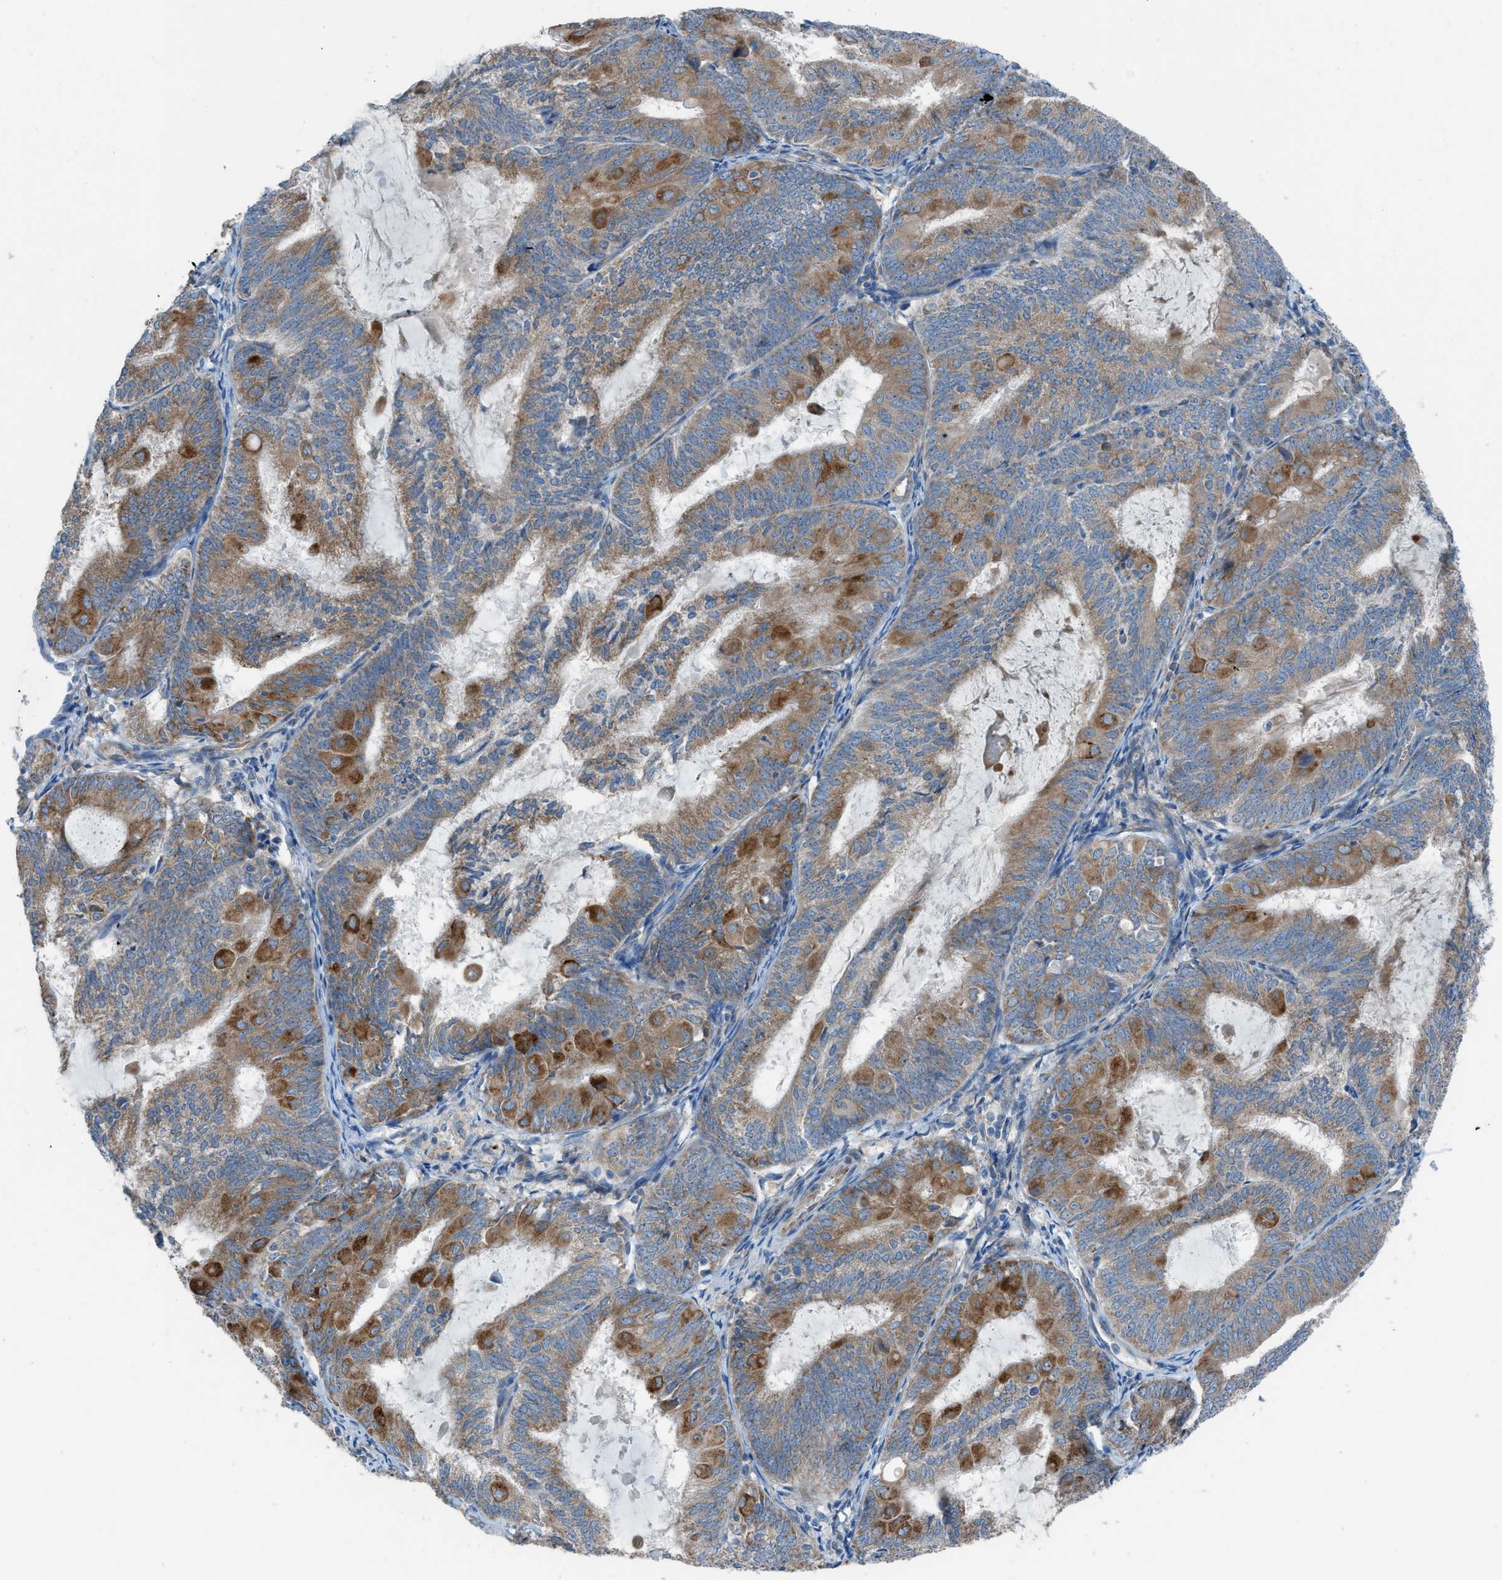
{"staining": {"intensity": "moderate", "quantity": ">75%", "location": "cytoplasmic/membranous"}, "tissue": "endometrial cancer", "cell_type": "Tumor cells", "image_type": "cancer", "snomed": [{"axis": "morphology", "description": "Adenocarcinoma, NOS"}, {"axis": "topography", "description": "Endometrium"}], "caption": "Protein staining displays moderate cytoplasmic/membranous staining in approximately >75% of tumor cells in adenocarcinoma (endometrial).", "gene": "HEG1", "patient": {"sex": "female", "age": 81}}